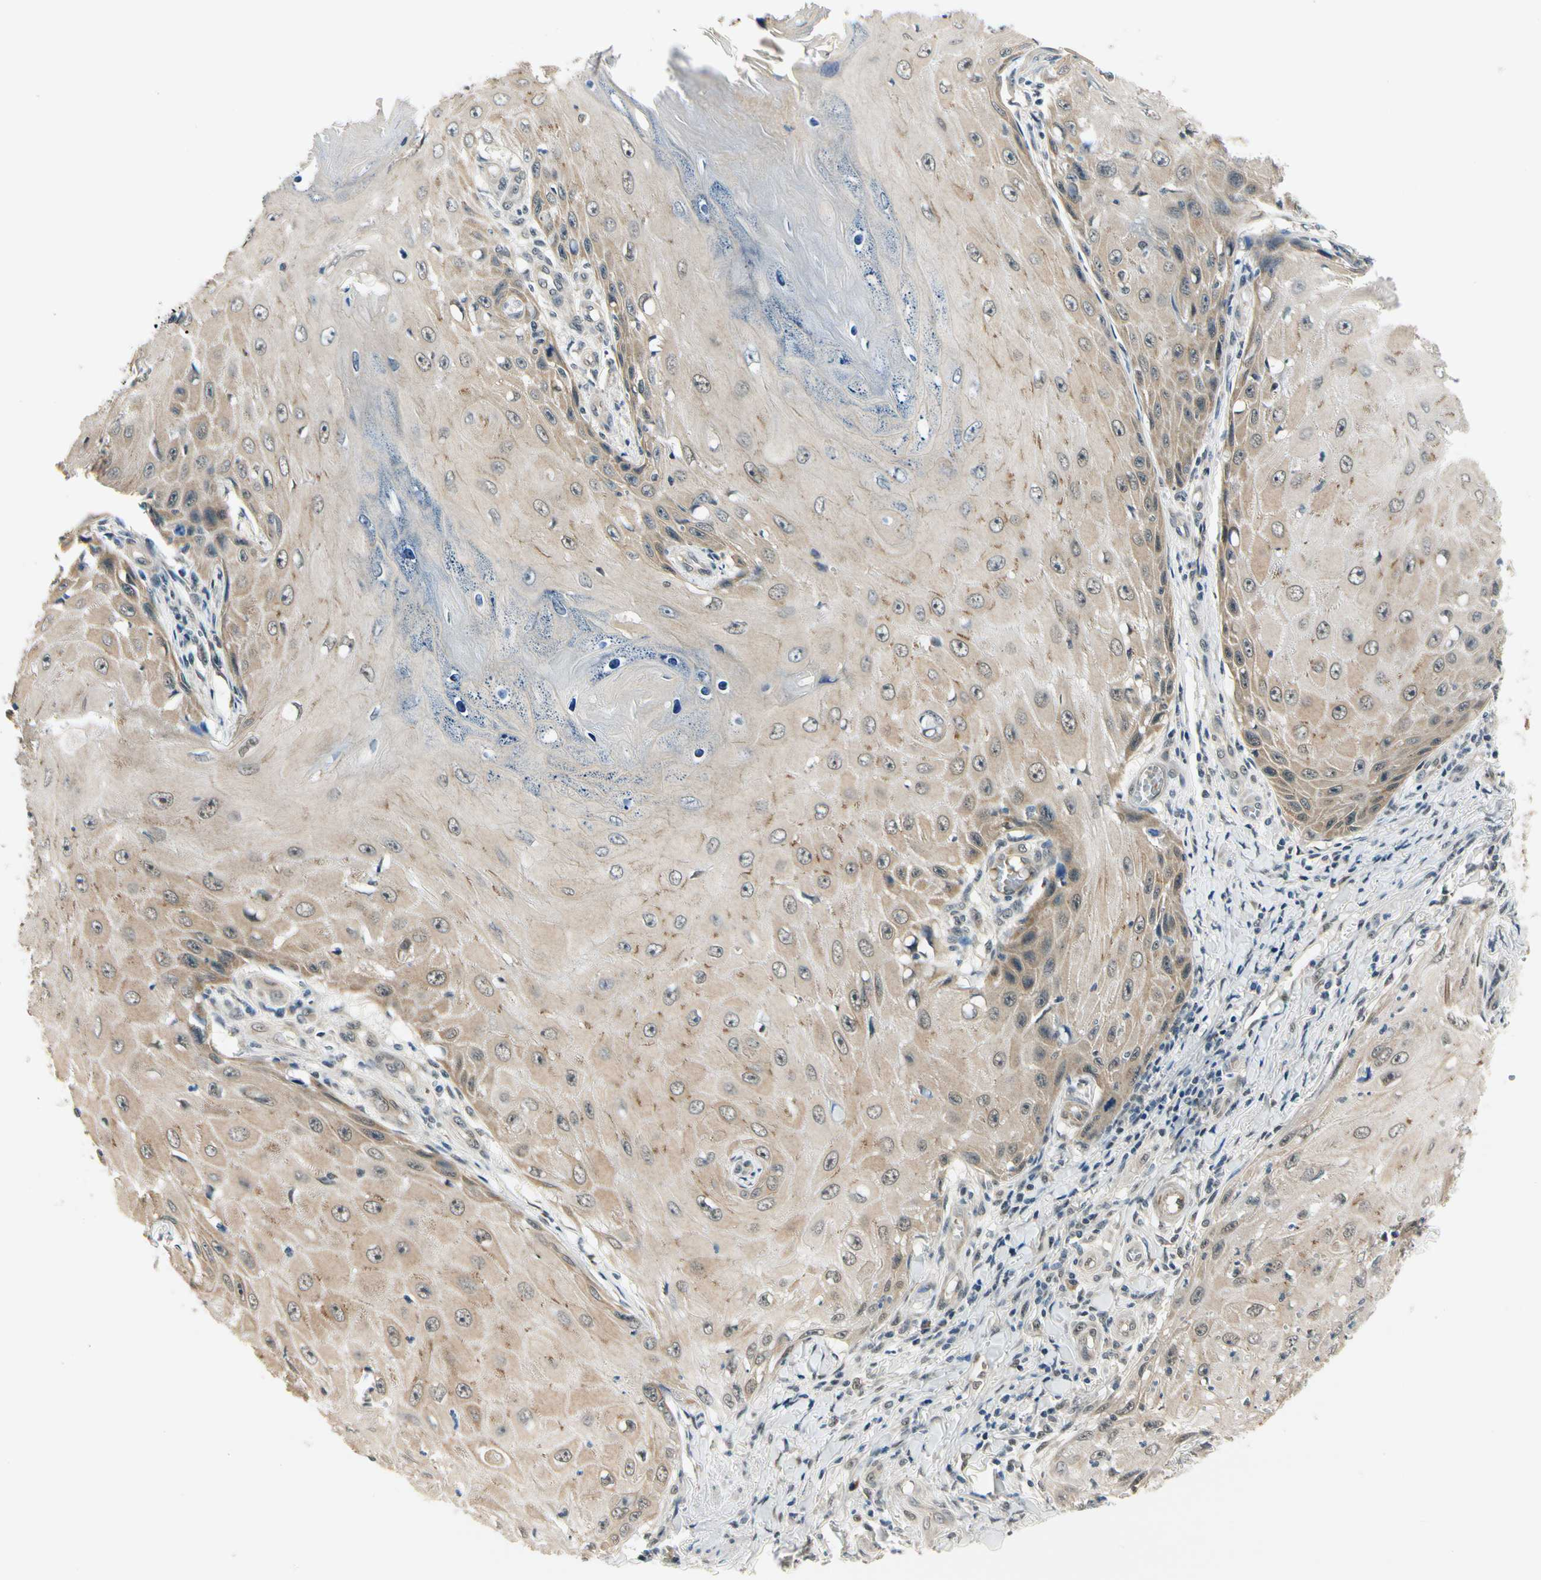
{"staining": {"intensity": "weak", "quantity": "25%-75%", "location": "cytoplasmic/membranous"}, "tissue": "skin cancer", "cell_type": "Tumor cells", "image_type": "cancer", "snomed": [{"axis": "morphology", "description": "Squamous cell carcinoma, NOS"}, {"axis": "topography", "description": "Skin"}], "caption": "The image demonstrates a brown stain indicating the presence of a protein in the cytoplasmic/membranous of tumor cells in skin cancer (squamous cell carcinoma). (DAB = brown stain, brightfield microscopy at high magnification).", "gene": "PDK2", "patient": {"sex": "female", "age": 73}}